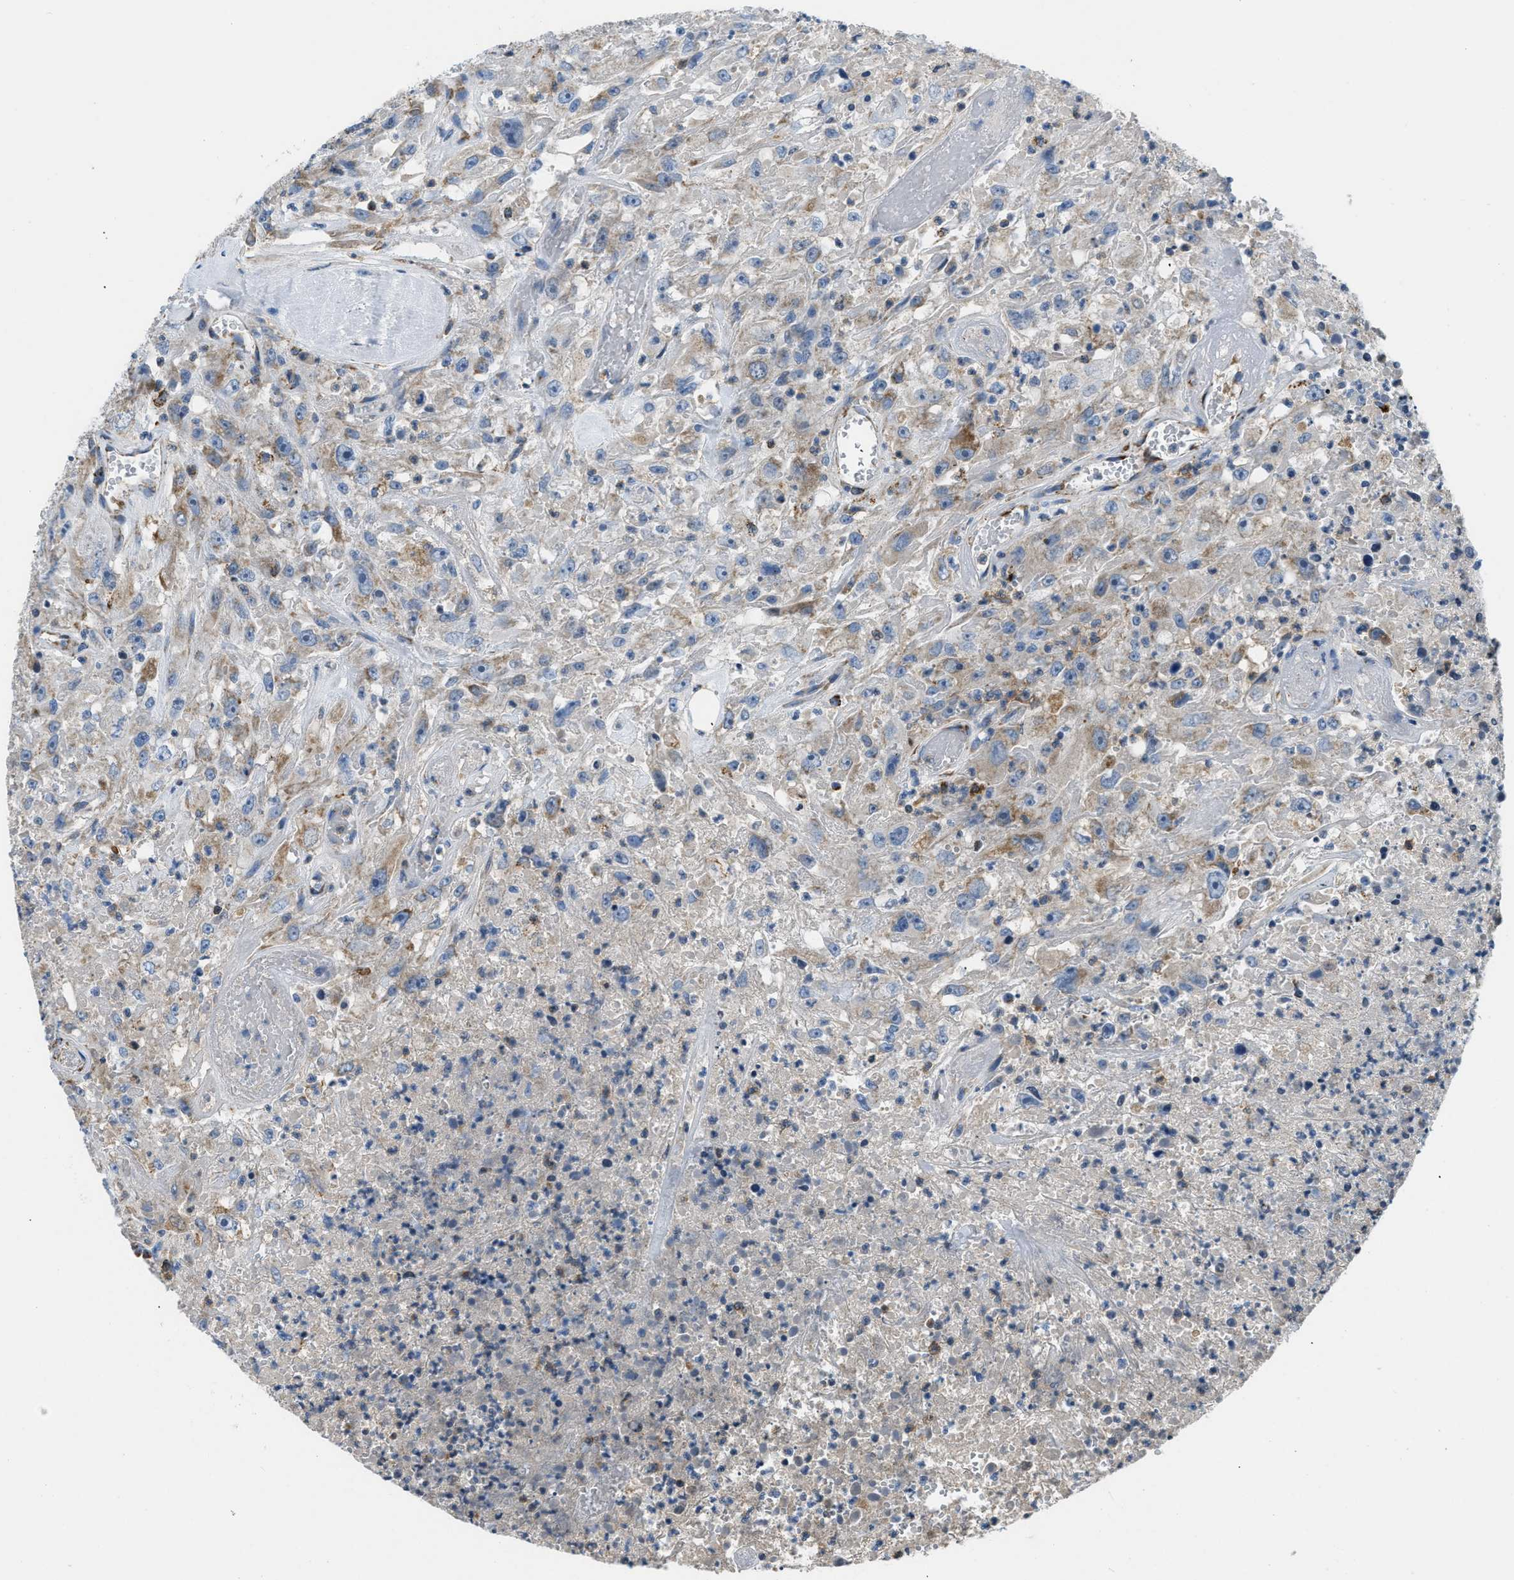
{"staining": {"intensity": "weak", "quantity": ">75%", "location": "cytoplasmic/membranous"}, "tissue": "urothelial cancer", "cell_type": "Tumor cells", "image_type": "cancer", "snomed": [{"axis": "morphology", "description": "Urothelial carcinoma, High grade"}, {"axis": "topography", "description": "Urinary bladder"}], "caption": "Human urothelial cancer stained with a brown dye demonstrates weak cytoplasmic/membranous positive positivity in approximately >75% of tumor cells.", "gene": "ACADVL", "patient": {"sex": "male", "age": 46}}